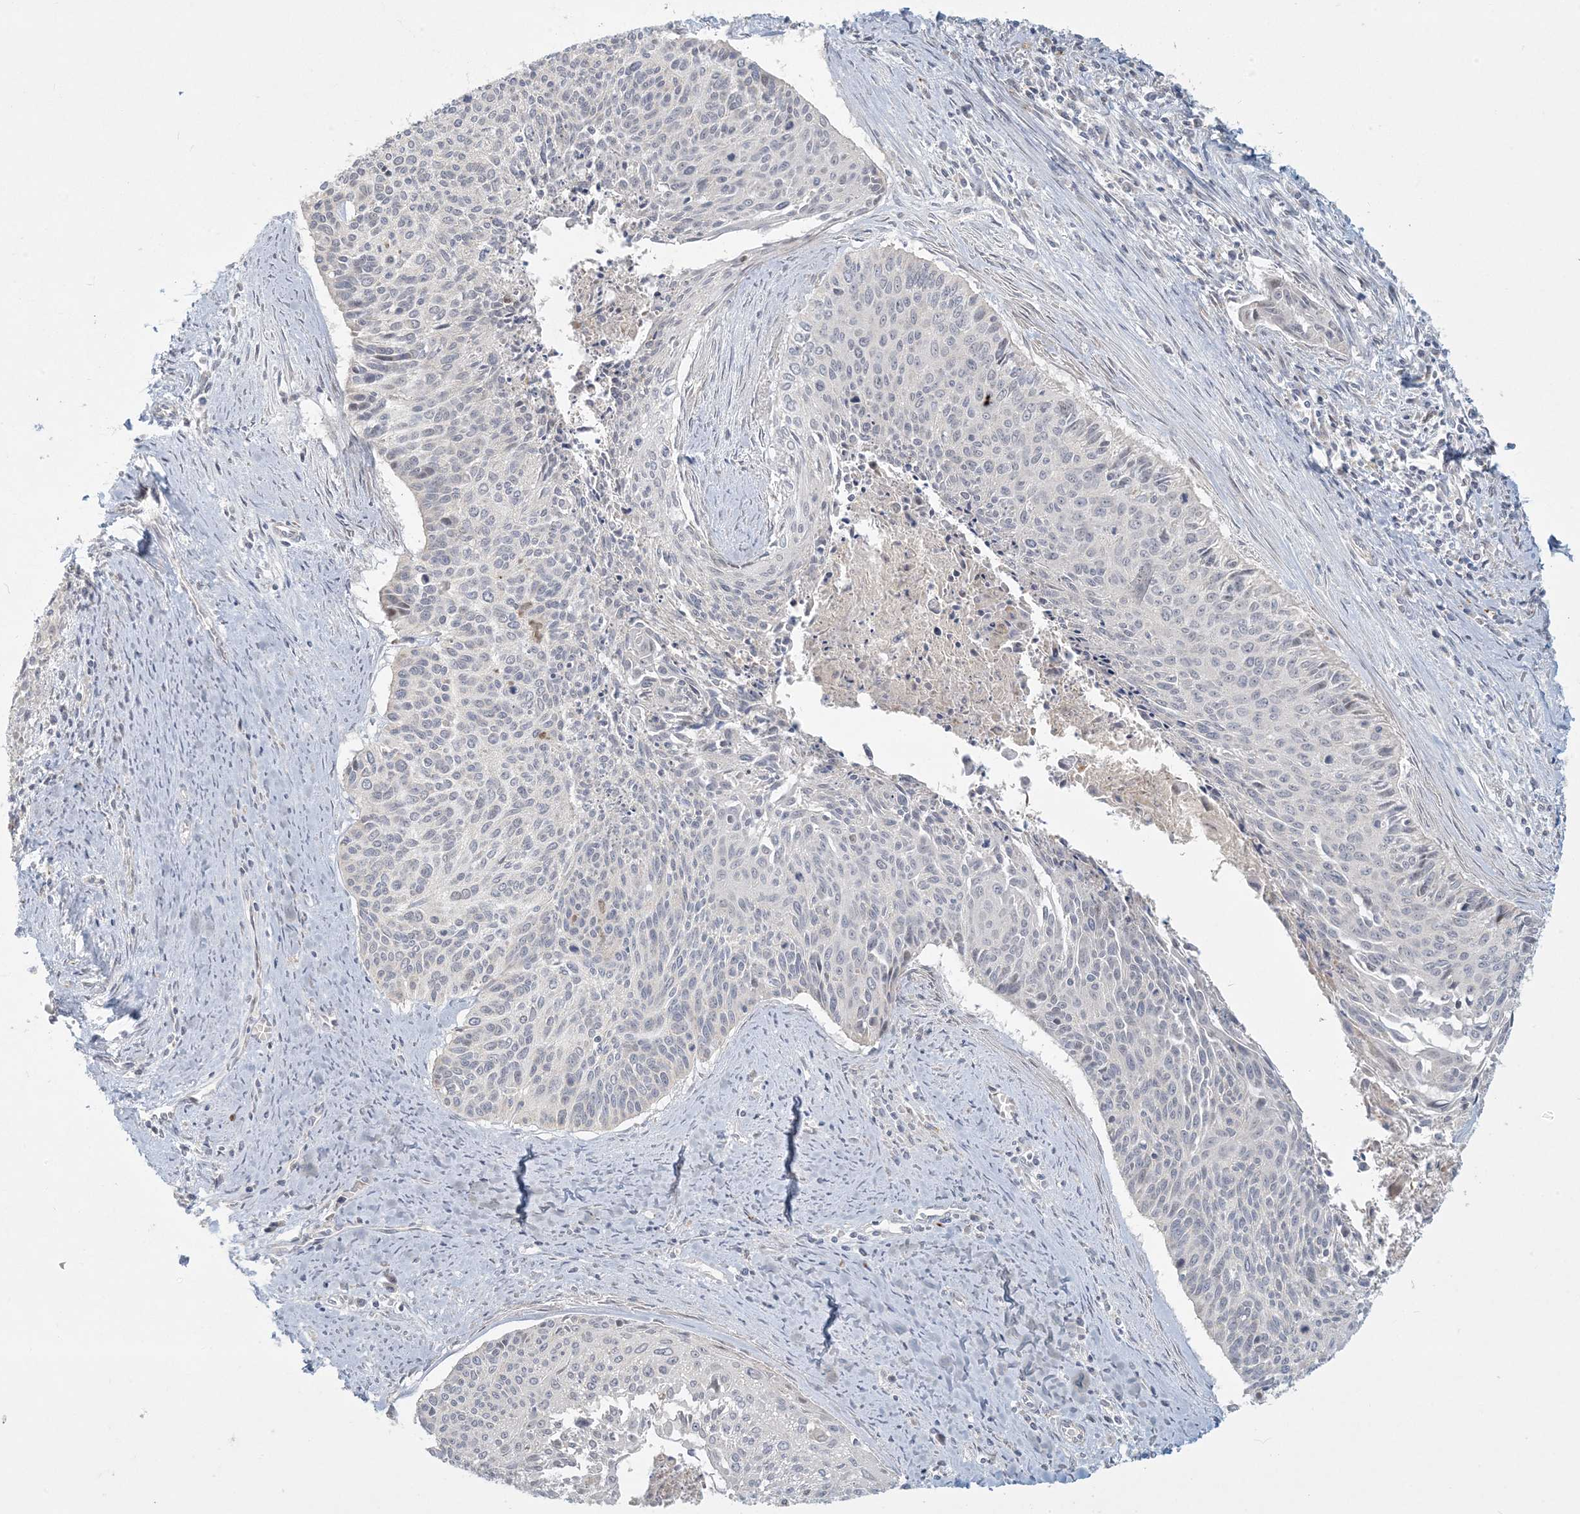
{"staining": {"intensity": "negative", "quantity": "none", "location": "none"}, "tissue": "cervical cancer", "cell_type": "Tumor cells", "image_type": "cancer", "snomed": [{"axis": "morphology", "description": "Squamous cell carcinoma, NOS"}, {"axis": "topography", "description": "Cervix"}], "caption": "Tumor cells are negative for protein expression in human squamous cell carcinoma (cervical).", "gene": "MCAT", "patient": {"sex": "female", "age": 55}}